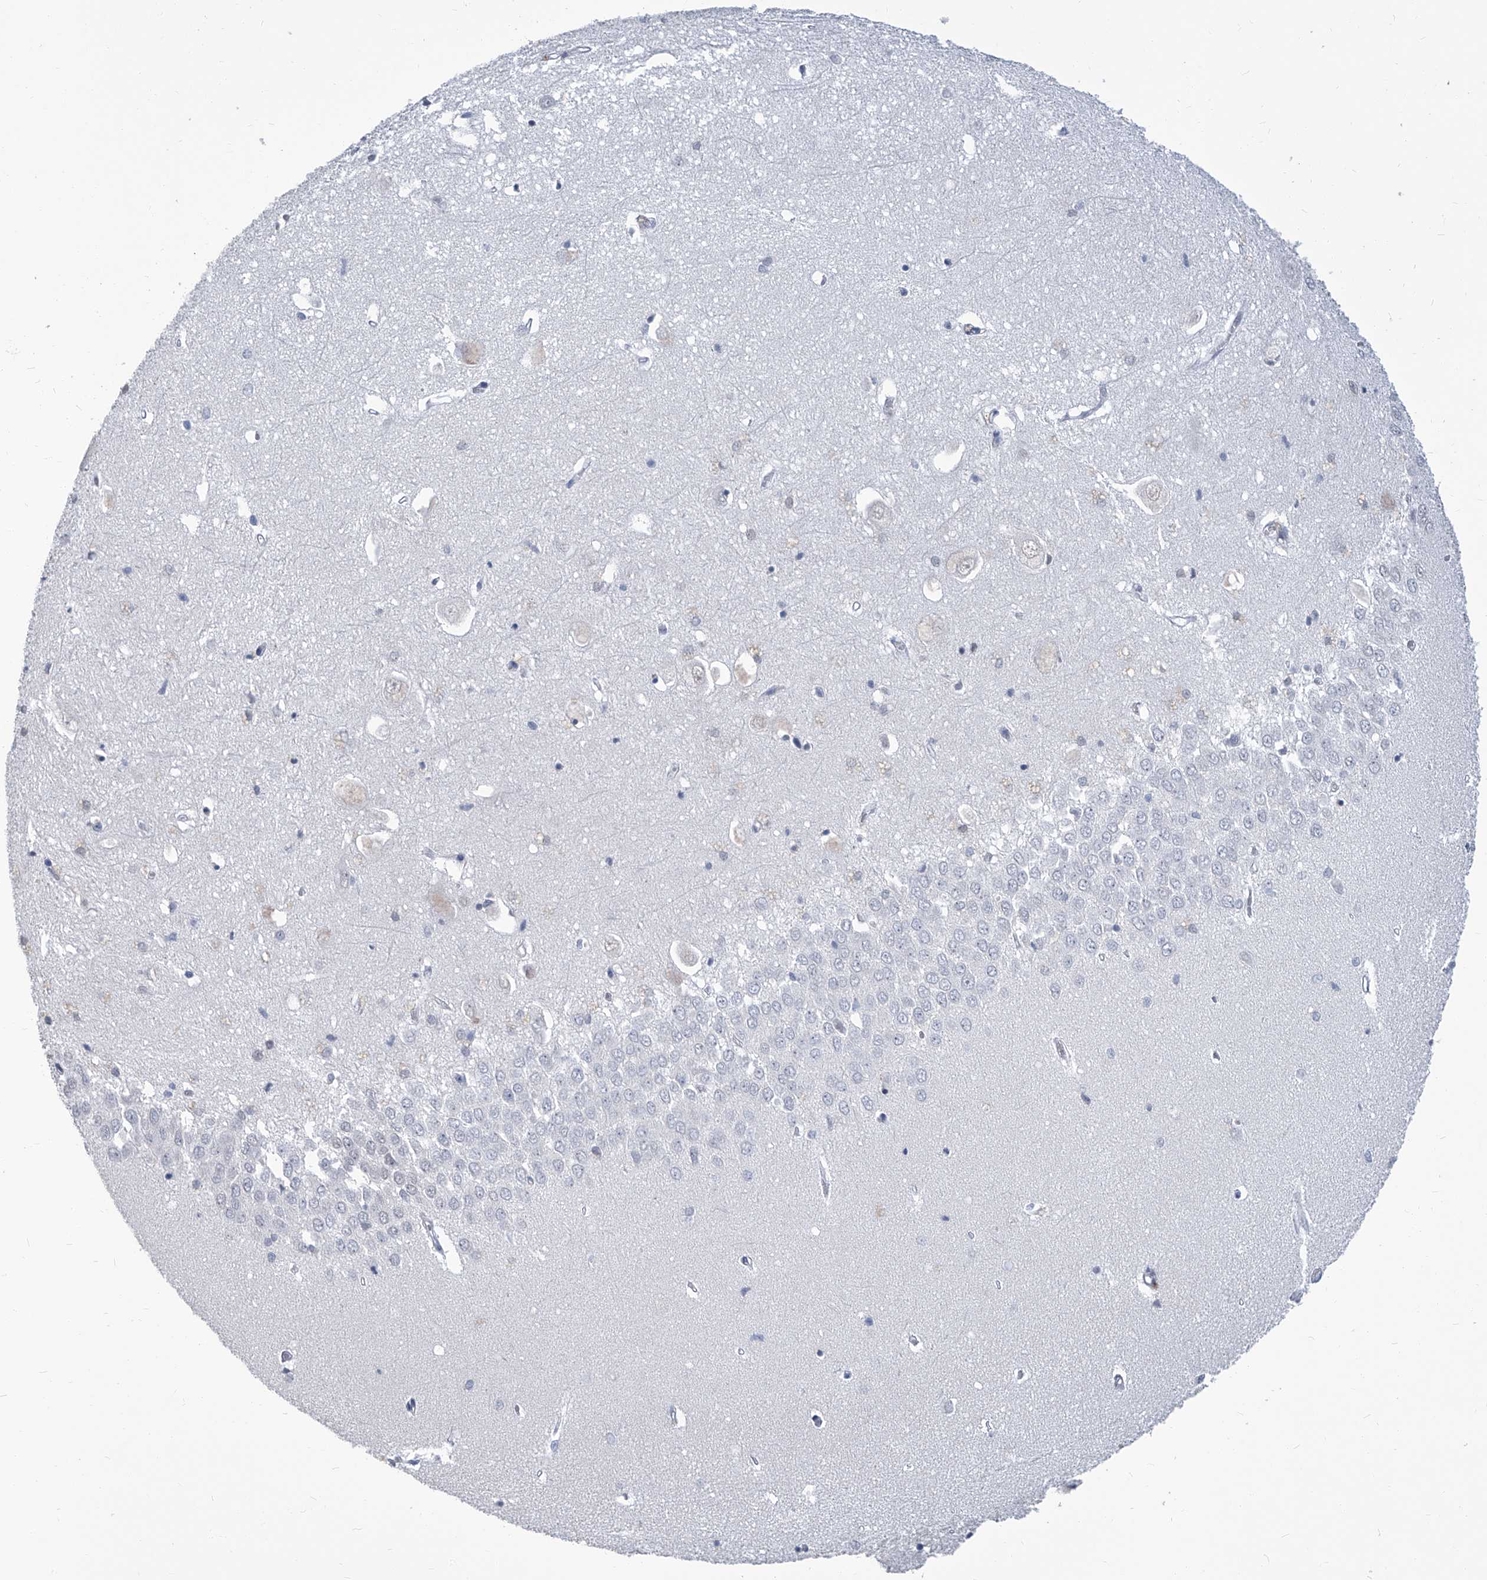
{"staining": {"intensity": "negative", "quantity": "none", "location": "none"}, "tissue": "hippocampus", "cell_type": "Glial cells", "image_type": "normal", "snomed": [{"axis": "morphology", "description": "Normal tissue, NOS"}, {"axis": "topography", "description": "Hippocampus"}], "caption": "Immunohistochemical staining of benign human hippocampus demonstrates no significant expression in glial cells. (Stains: DAB immunohistochemistry (IHC) with hematoxylin counter stain, Microscopy: brightfield microscopy at high magnification).", "gene": "PCNA", "patient": {"sex": "female", "age": 64}}